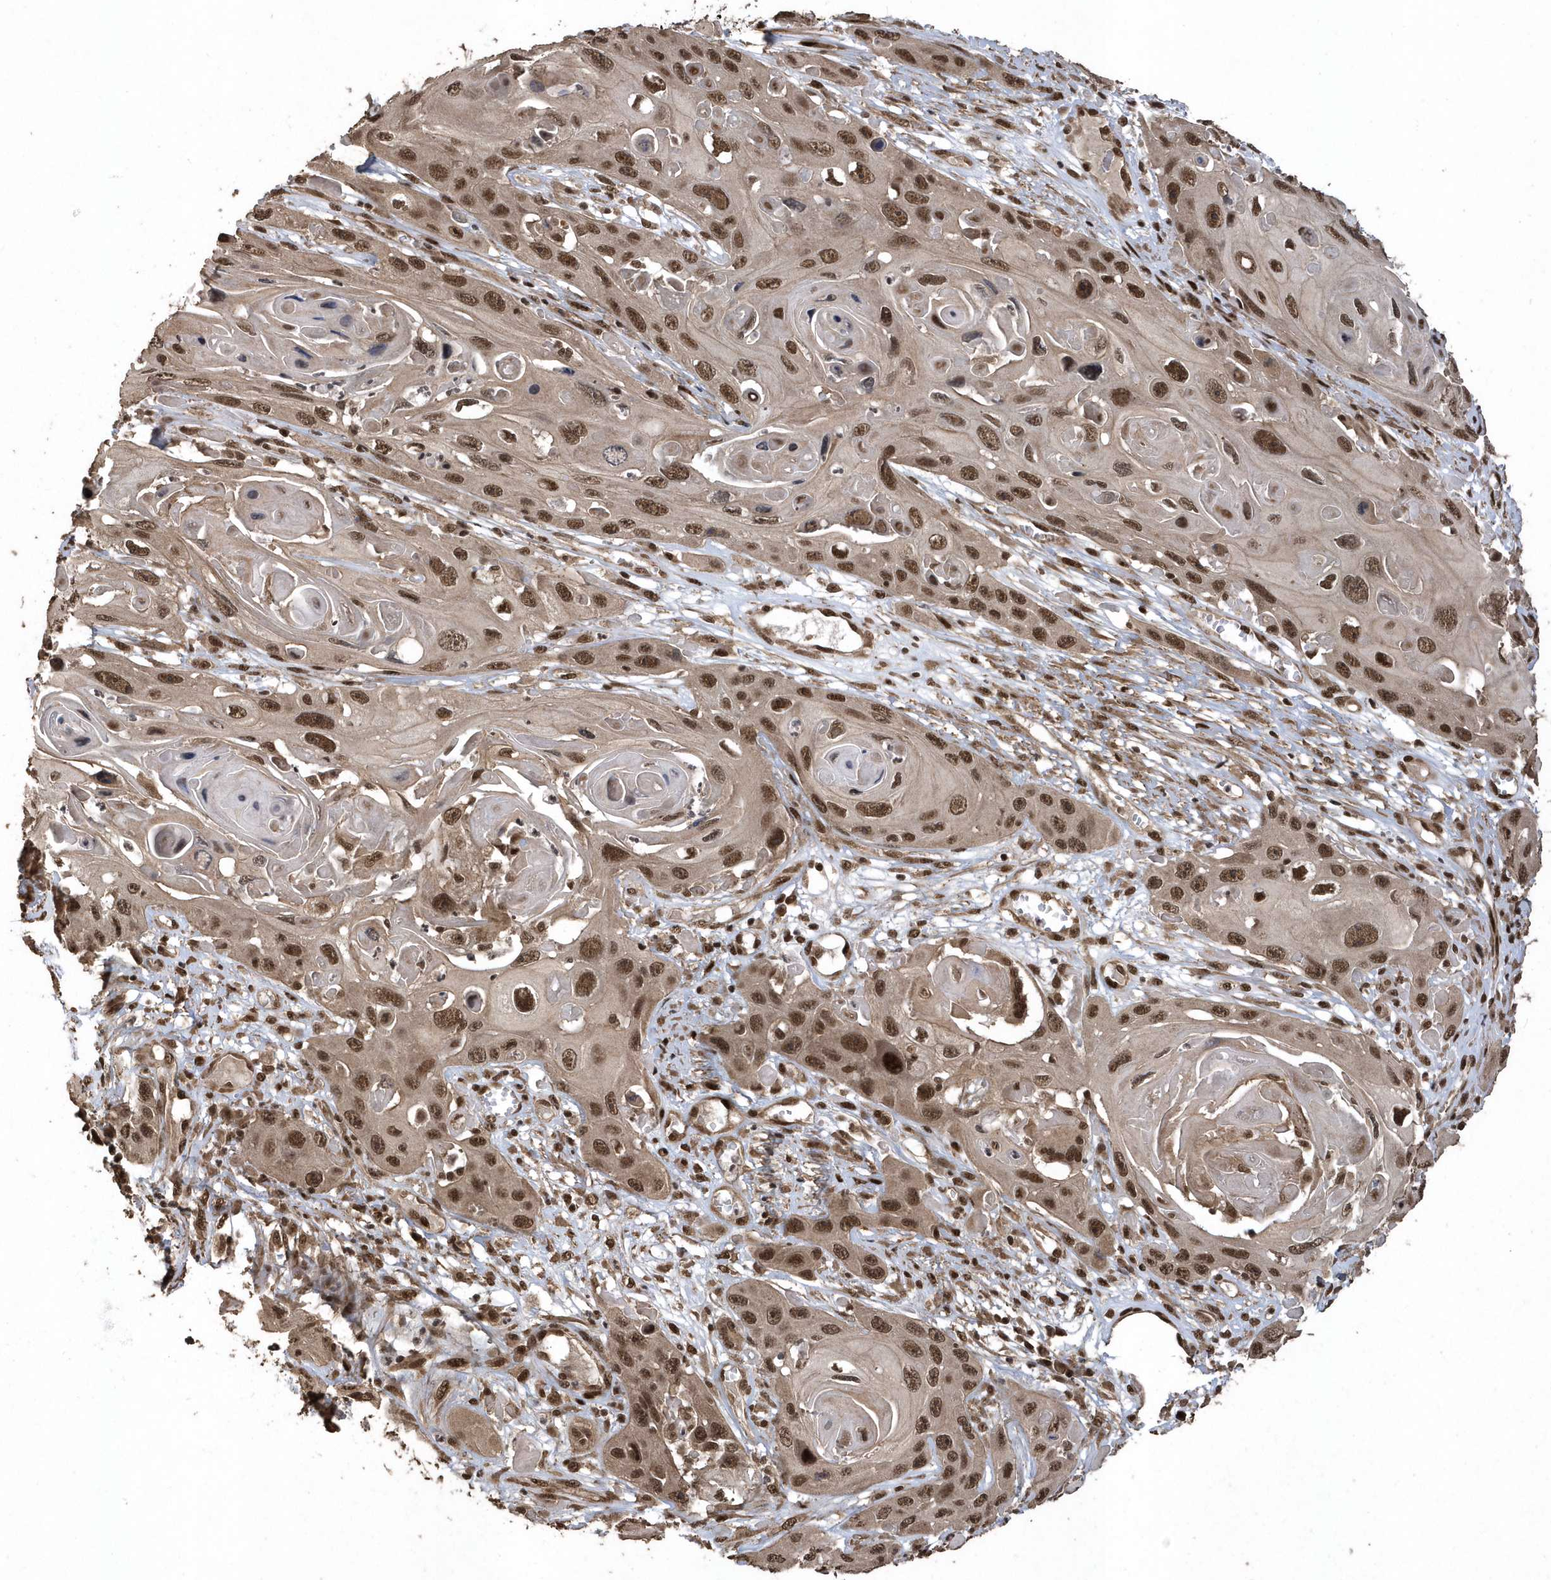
{"staining": {"intensity": "moderate", "quantity": ">75%", "location": "nuclear"}, "tissue": "skin cancer", "cell_type": "Tumor cells", "image_type": "cancer", "snomed": [{"axis": "morphology", "description": "Squamous cell carcinoma, NOS"}, {"axis": "topography", "description": "Skin"}], "caption": "Immunohistochemical staining of skin cancer (squamous cell carcinoma) displays medium levels of moderate nuclear expression in approximately >75% of tumor cells.", "gene": "INTS12", "patient": {"sex": "male", "age": 55}}